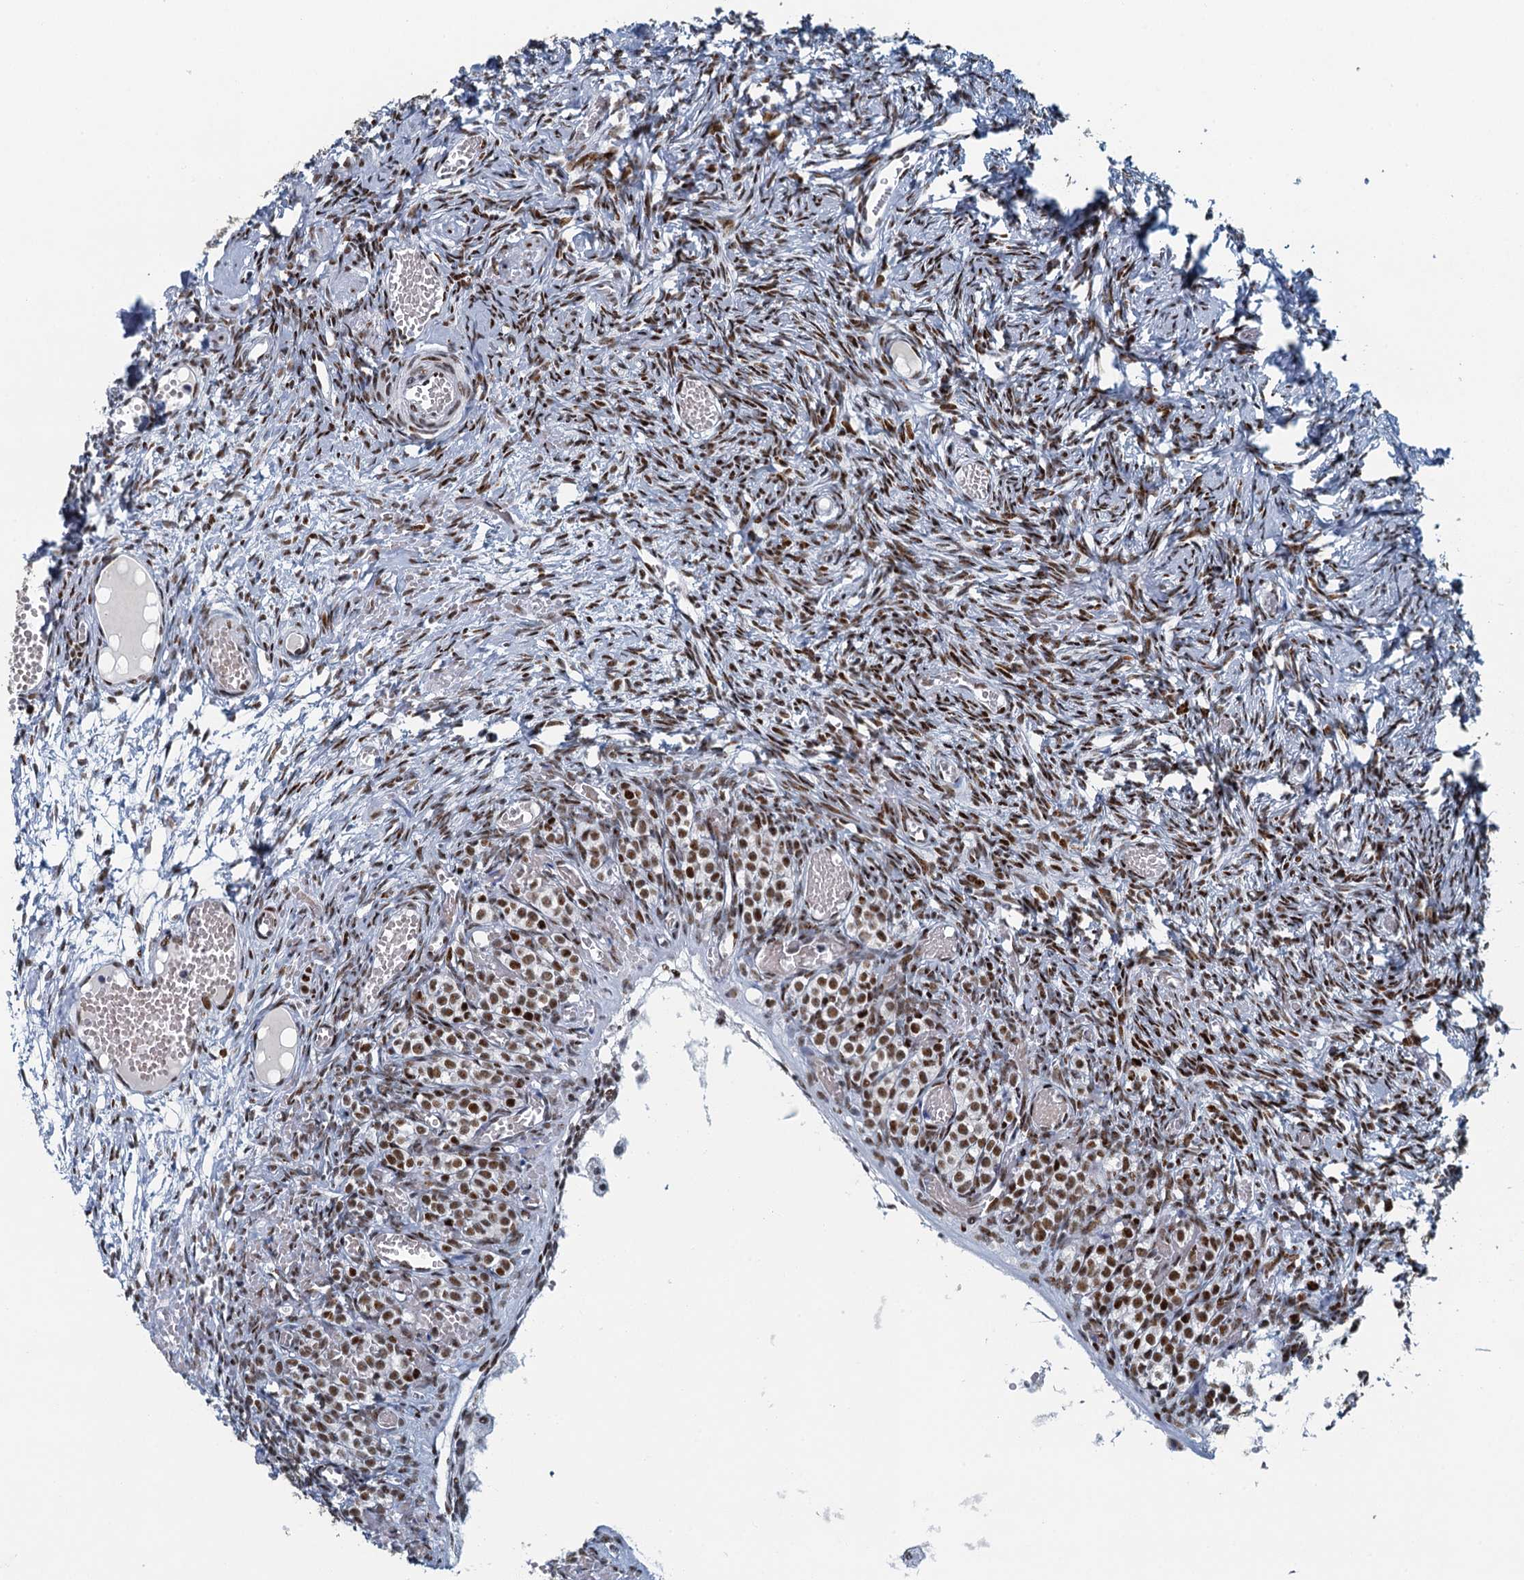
{"staining": {"intensity": "moderate", "quantity": ">75%", "location": "nuclear"}, "tissue": "ovary", "cell_type": "Ovarian stroma cells", "image_type": "normal", "snomed": [{"axis": "morphology", "description": "Adenocarcinoma, NOS"}, {"axis": "topography", "description": "Endometrium"}], "caption": "About >75% of ovarian stroma cells in normal ovary exhibit moderate nuclear protein staining as visualized by brown immunohistochemical staining.", "gene": "TTLL9", "patient": {"sex": "female", "age": 32}}